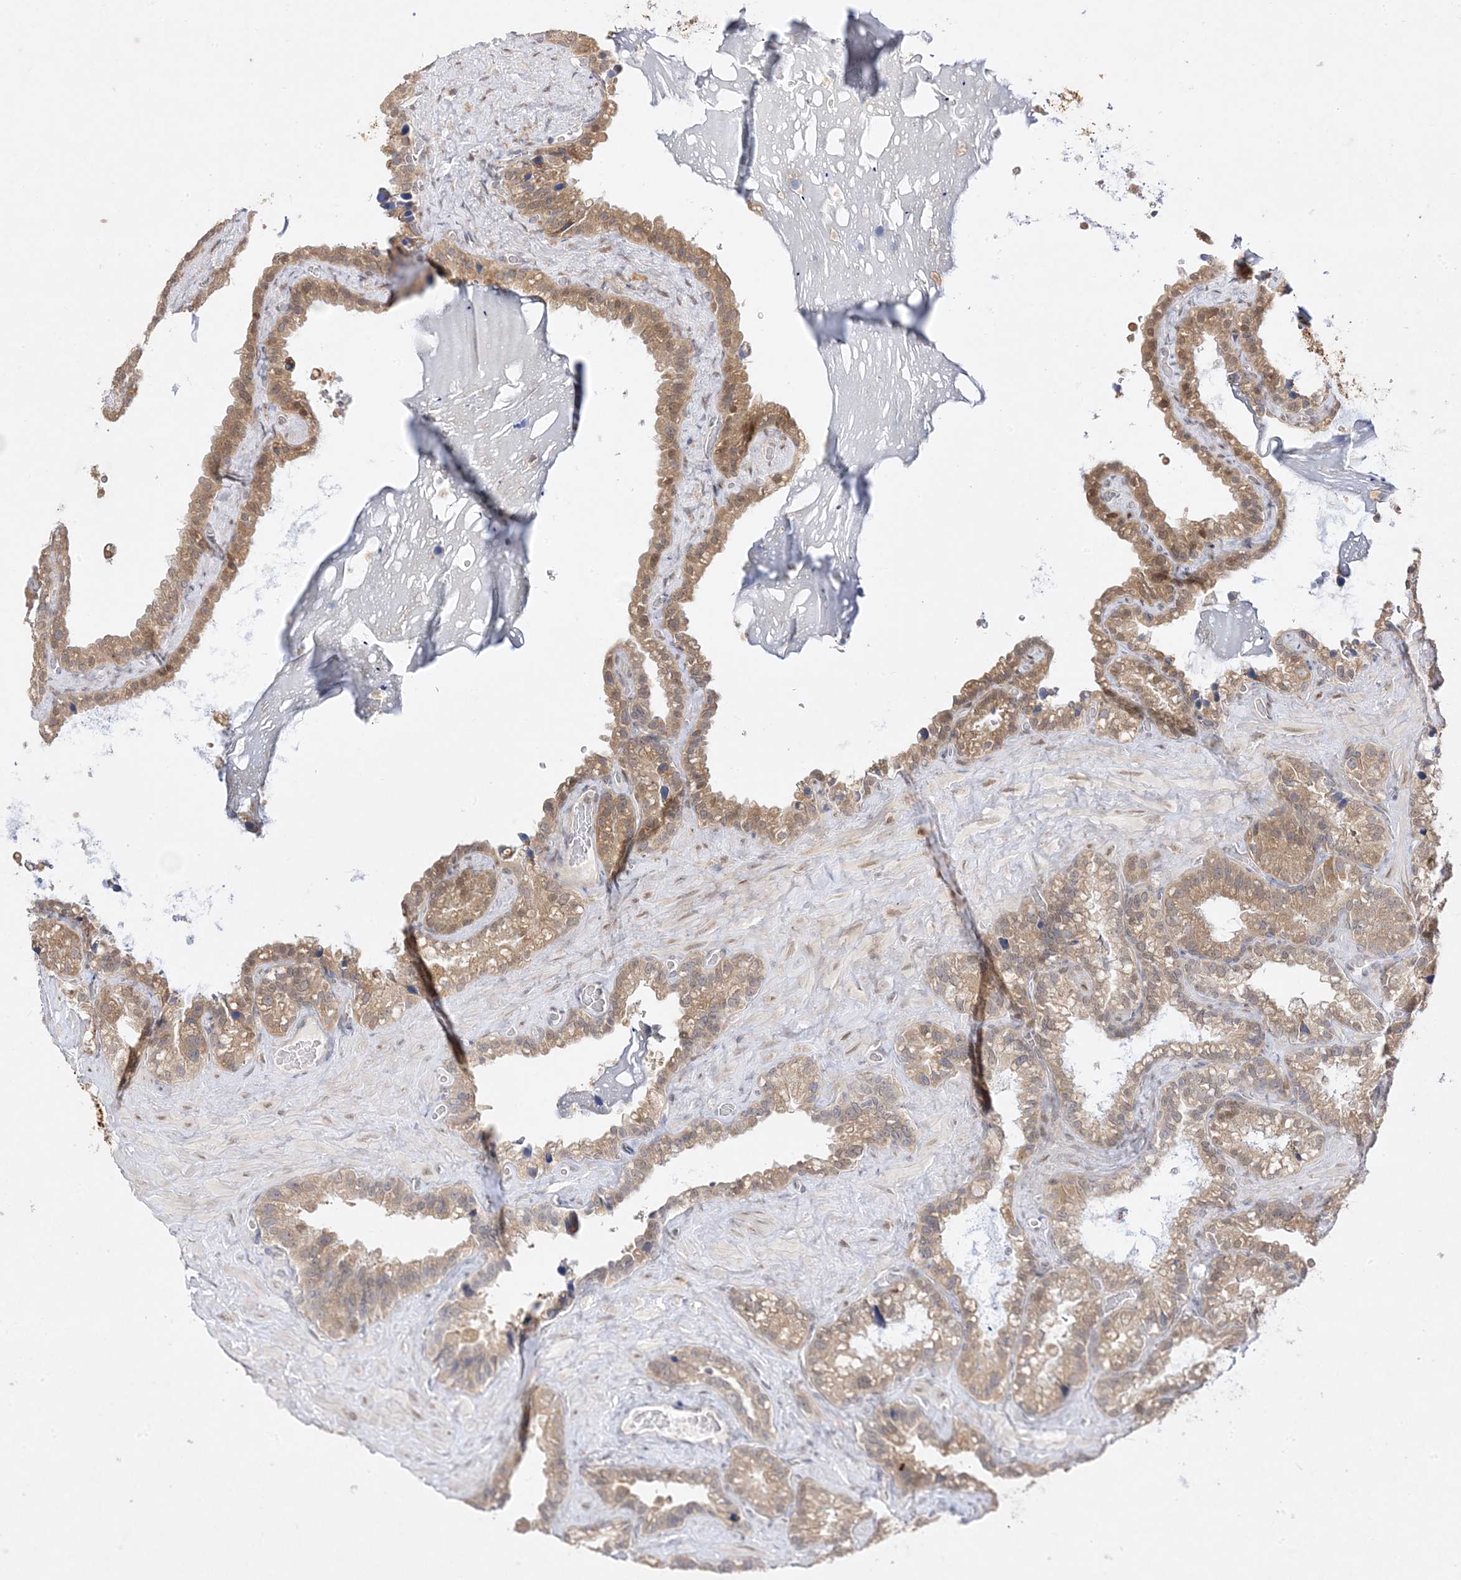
{"staining": {"intensity": "moderate", "quantity": ">75%", "location": "cytoplasmic/membranous"}, "tissue": "seminal vesicle", "cell_type": "Glandular cells", "image_type": "normal", "snomed": [{"axis": "morphology", "description": "Normal tissue, NOS"}, {"axis": "topography", "description": "Prostate"}, {"axis": "topography", "description": "Seminal veicle"}], "caption": "Immunohistochemistry photomicrograph of unremarkable human seminal vesicle stained for a protein (brown), which displays medium levels of moderate cytoplasmic/membranous expression in about >75% of glandular cells.", "gene": "C2CD2", "patient": {"sex": "male", "age": 68}}